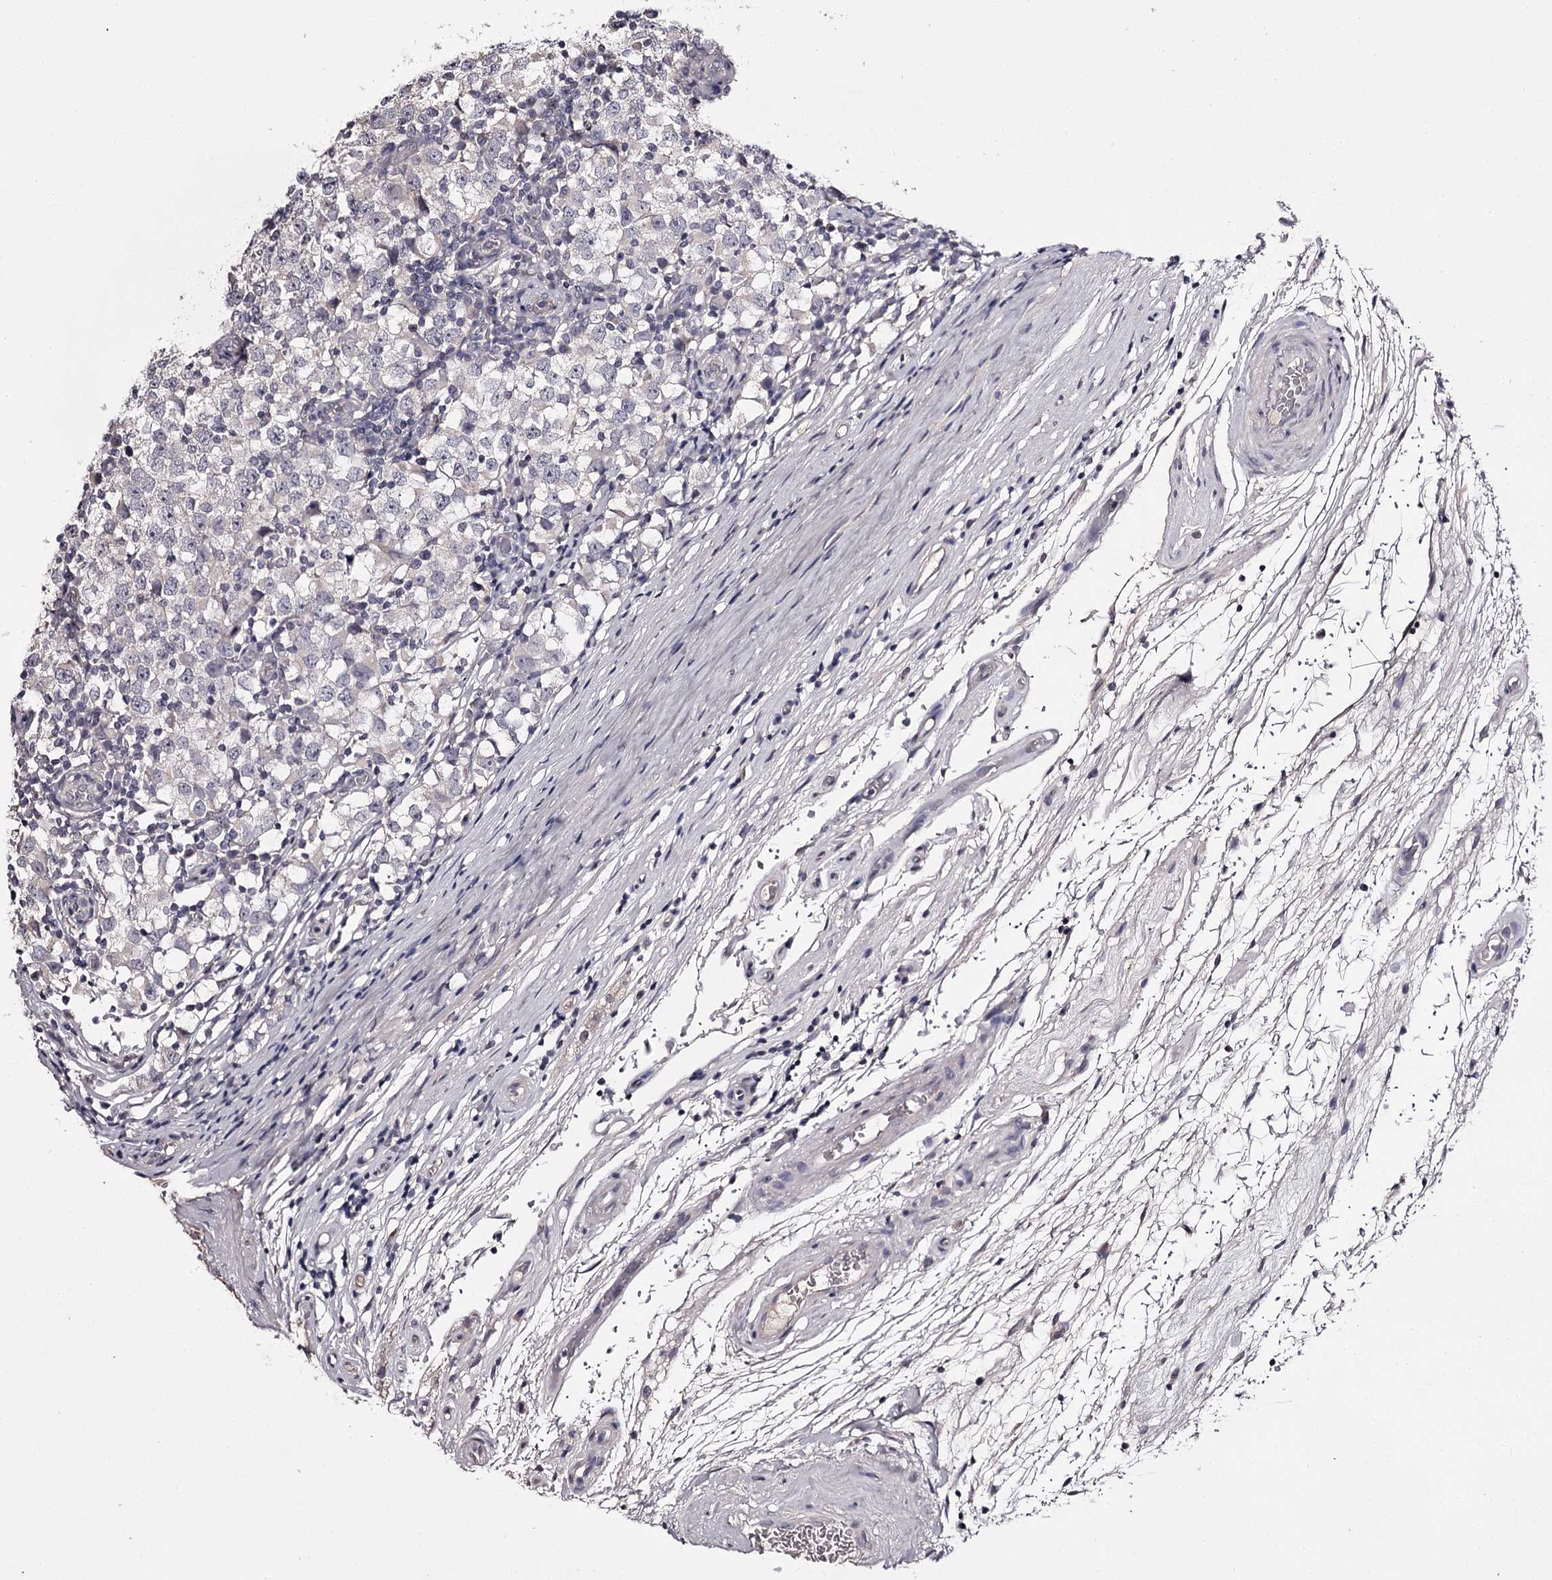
{"staining": {"intensity": "negative", "quantity": "none", "location": "none"}, "tissue": "testis cancer", "cell_type": "Tumor cells", "image_type": "cancer", "snomed": [{"axis": "morphology", "description": "Seminoma, NOS"}, {"axis": "topography", "description": "Testis"}], "caption": "Immunohistochemistry photomicrograph of neoplastic tissue: seminoma (testis) stained with DAB displays no significant protein staining in tumor cells. (DAB IHC visualized using brightfield microscopy, high magnification).", "gene": "PRM2", "patient": {"sex": "male", "age": 65}}